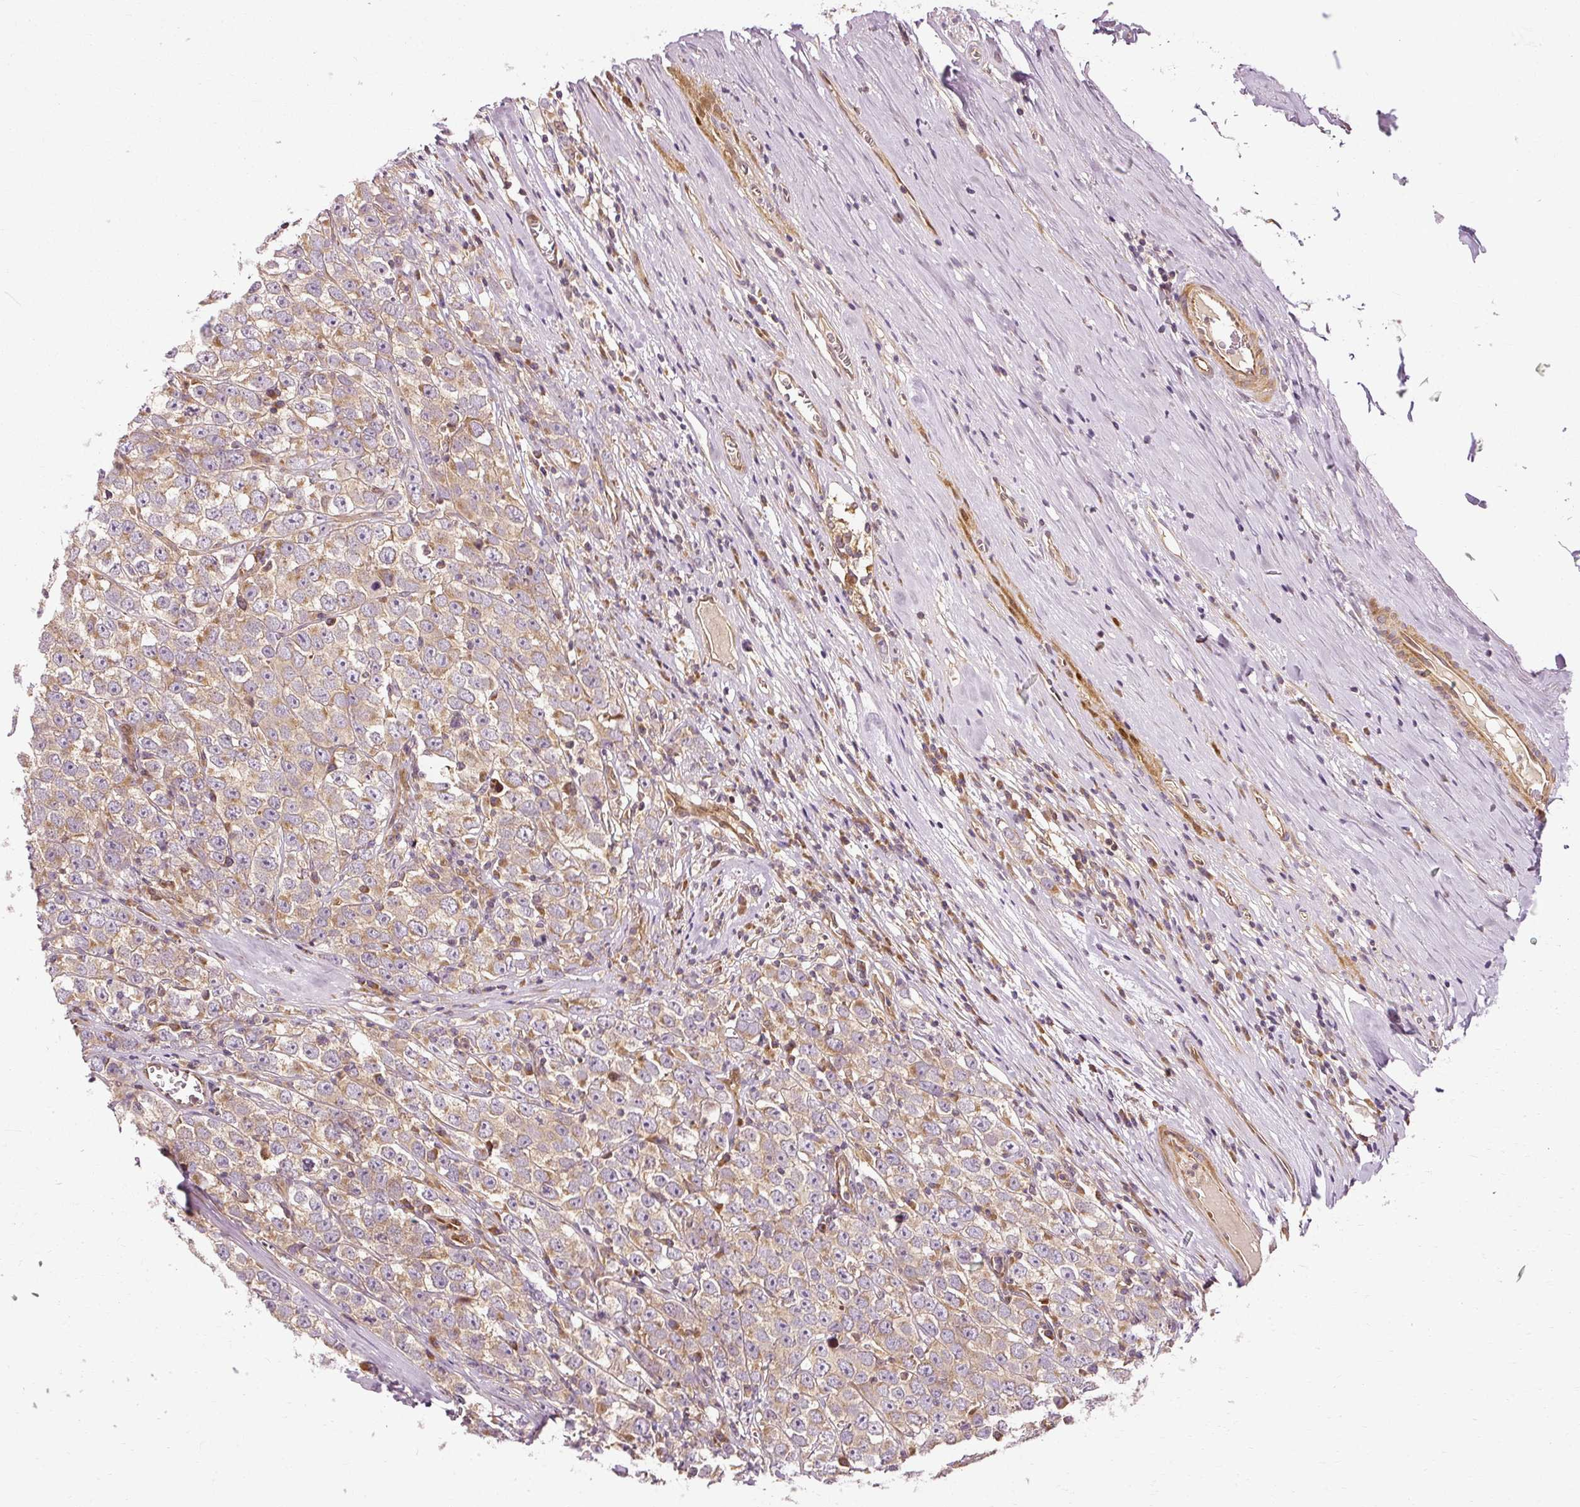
{"staining": {"intensity": "moderate", "quantity": ">75%", "location": "cytoplasmic/membranous"}, "tissue": "testis cancer", "cell_type": "Tumor cells", "image_type": "cancer", "snomed": [{"axis": "morphology", "description": "Seminoma, NOS"}, {"axis": "morphology", "description": "Carcinoma, Embryonal, NOS"}, {"axis": "topography", "description": "Testis"}], "caption": "A medium amount of moderate cytoplasmic/membranous staining is seen in about >75% of tumor cells in testis embryonal carcinoma tissue. The staining was performed using DAB, with brown indicating positive protein expression. Nuclei are stained blue with hematoxylin.", "gene": "NAPA", "patient": {"sex": "male", "age": 52}}